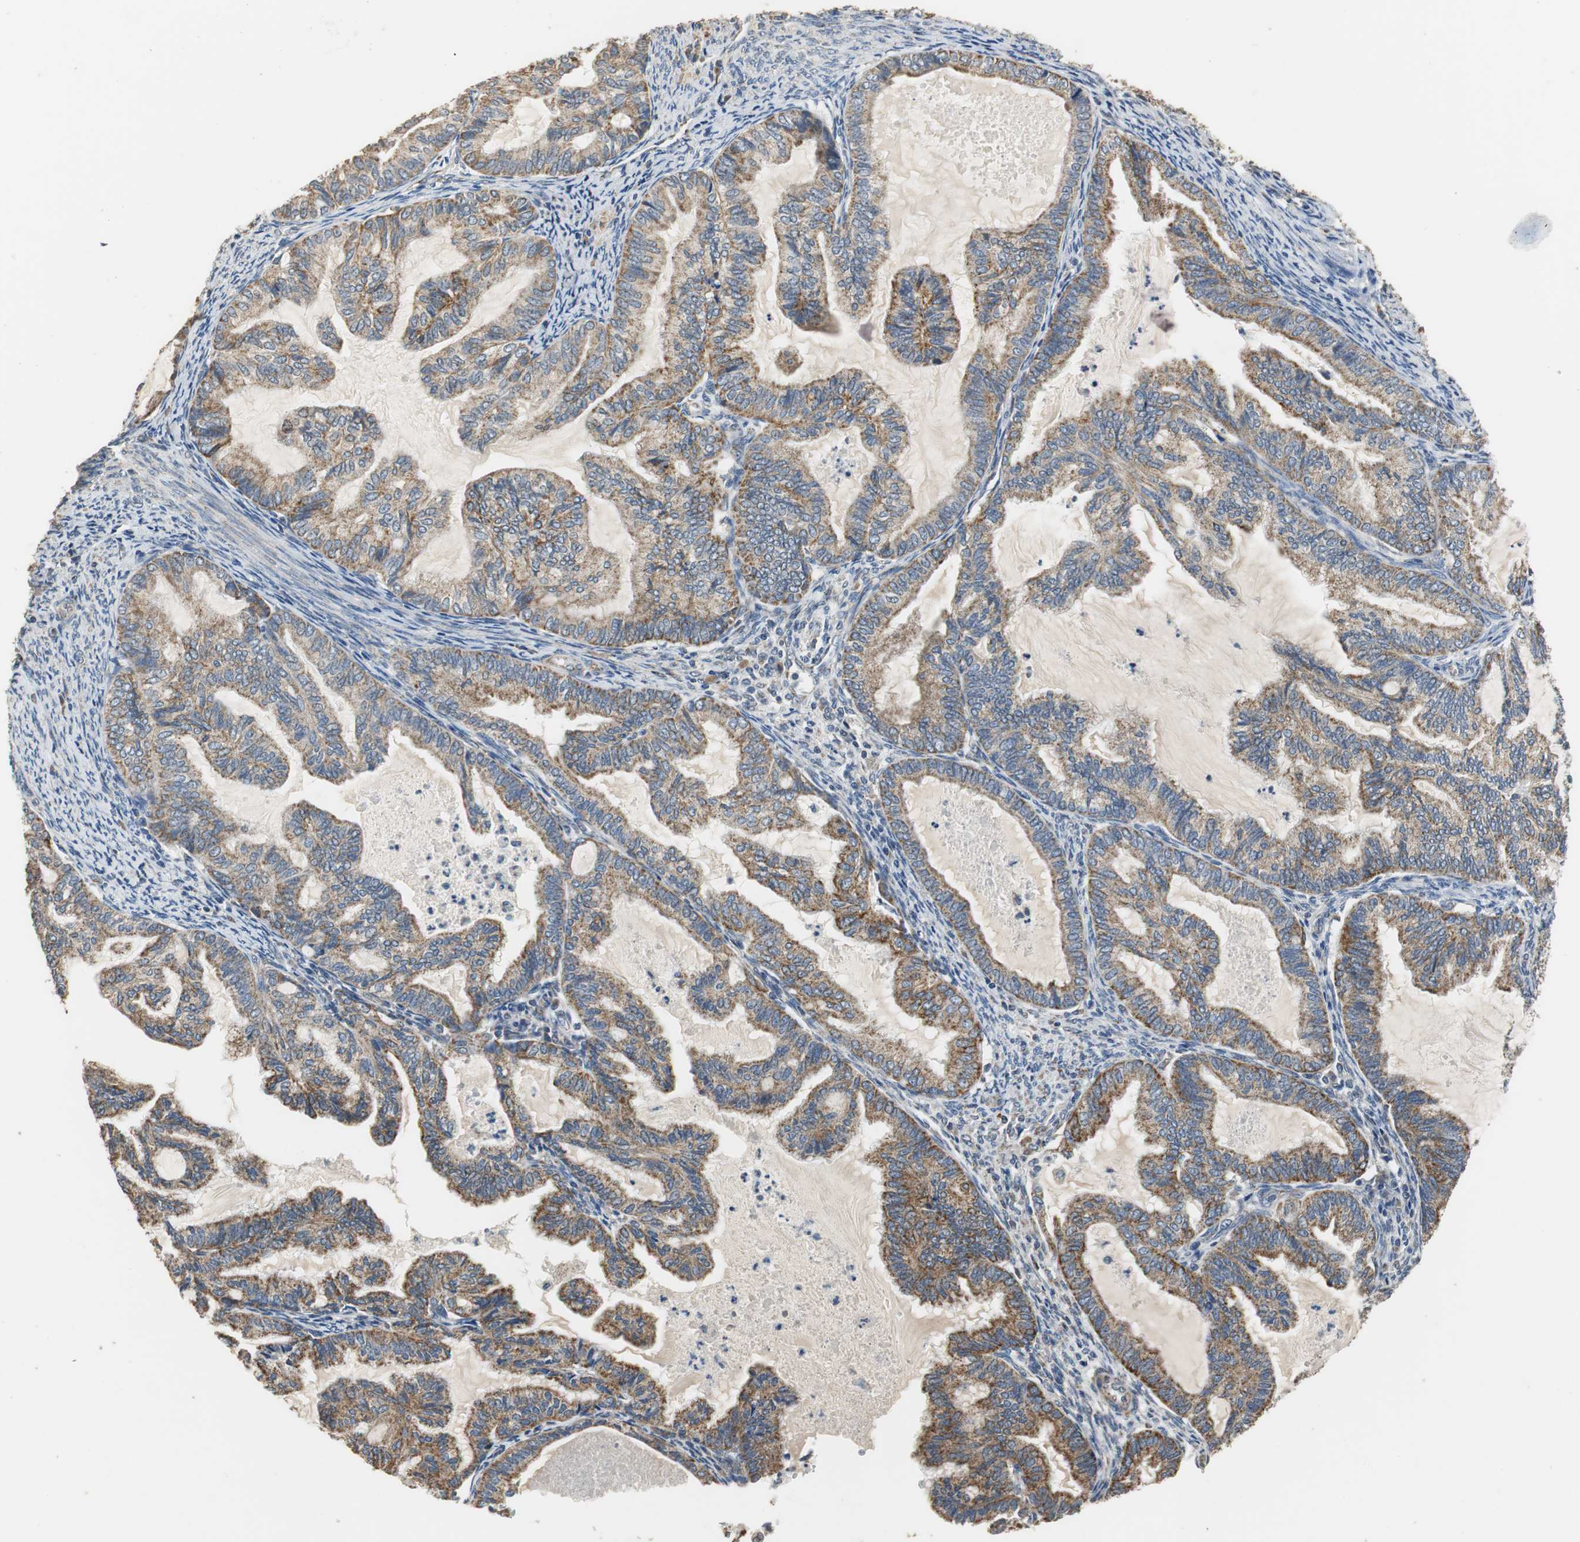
{"staining": {"intensity": "moderate", "quantity": ">75%", "location": "cytoplasmic/membranous"}, "tissue": "cervical cancer", "cell_type": "Tumor cells", "image_type": "cancer", "snomed": [{"axis": "morphology", "description": "Normal tissue, NOS"}, {"axis": "morphology", "description": "Adenocarcinoma, NOS"}, {"axis": "topography", "description": "Cervix"}, {"axis": "topography", "description": "Endometrium"}], "caption": "Protein expression analysis of cervical cancer exhibits moderate cytoplasmic/membranous expression in approximately >75% of tumor cells.", "gene": "HMGCL", "patient": {"sex": "female", "age": 86}}